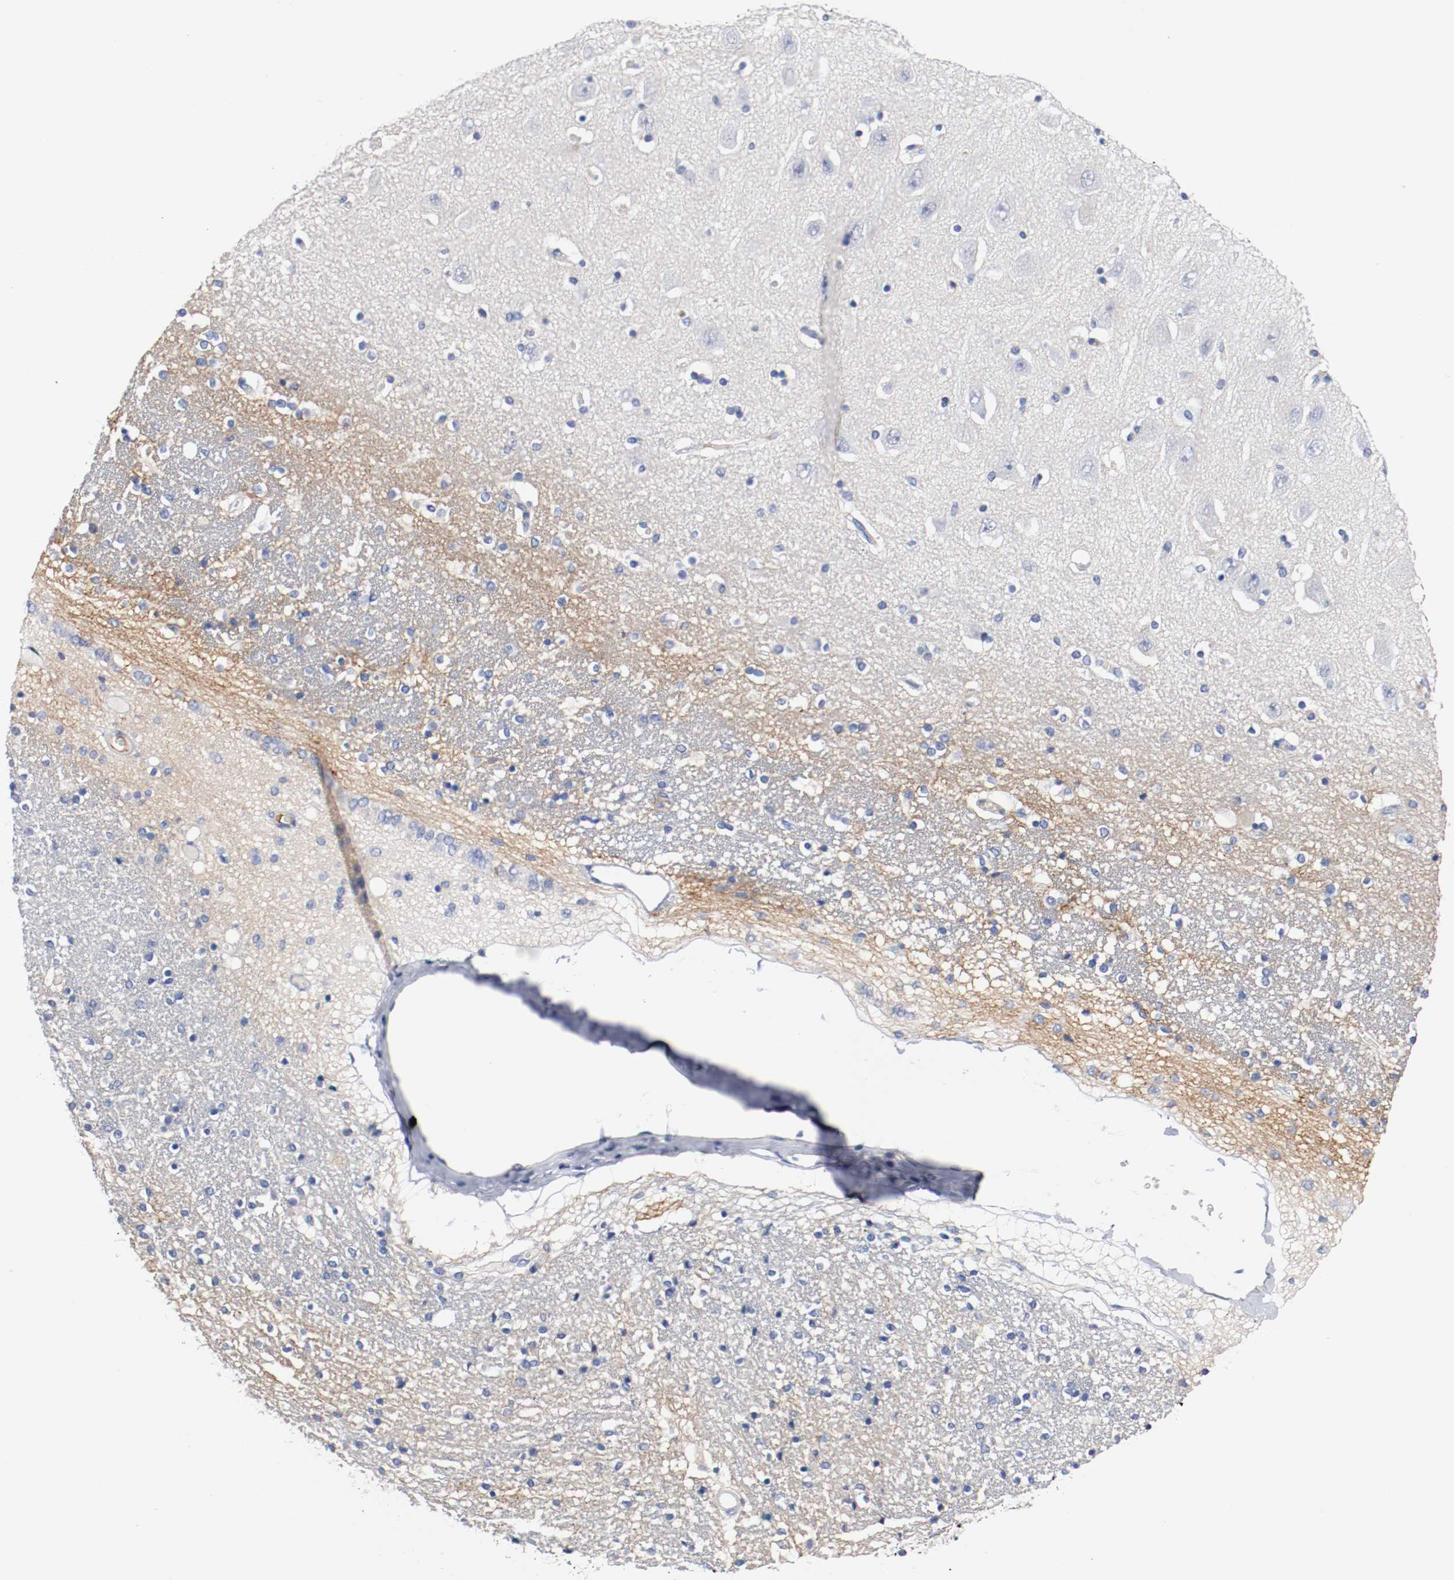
{"staining": {"intensity": "negative", "quantity": "none", "location": "none"}, "tissue": "hippocampus", "cell_type": "Glial cells", "image_type": "normal", "snomed": [{"axis": "morphology", "description": "Normal tissue, NOS"}, {"axis": "topography", "description": "Hippocampus"}], "caption": "DAB immunohistochemical staining of normal human hippocampus demonstrates no significant expression in glial cells.", "gene": "TNC", "patient": {"sex": "female", "age": 54}}